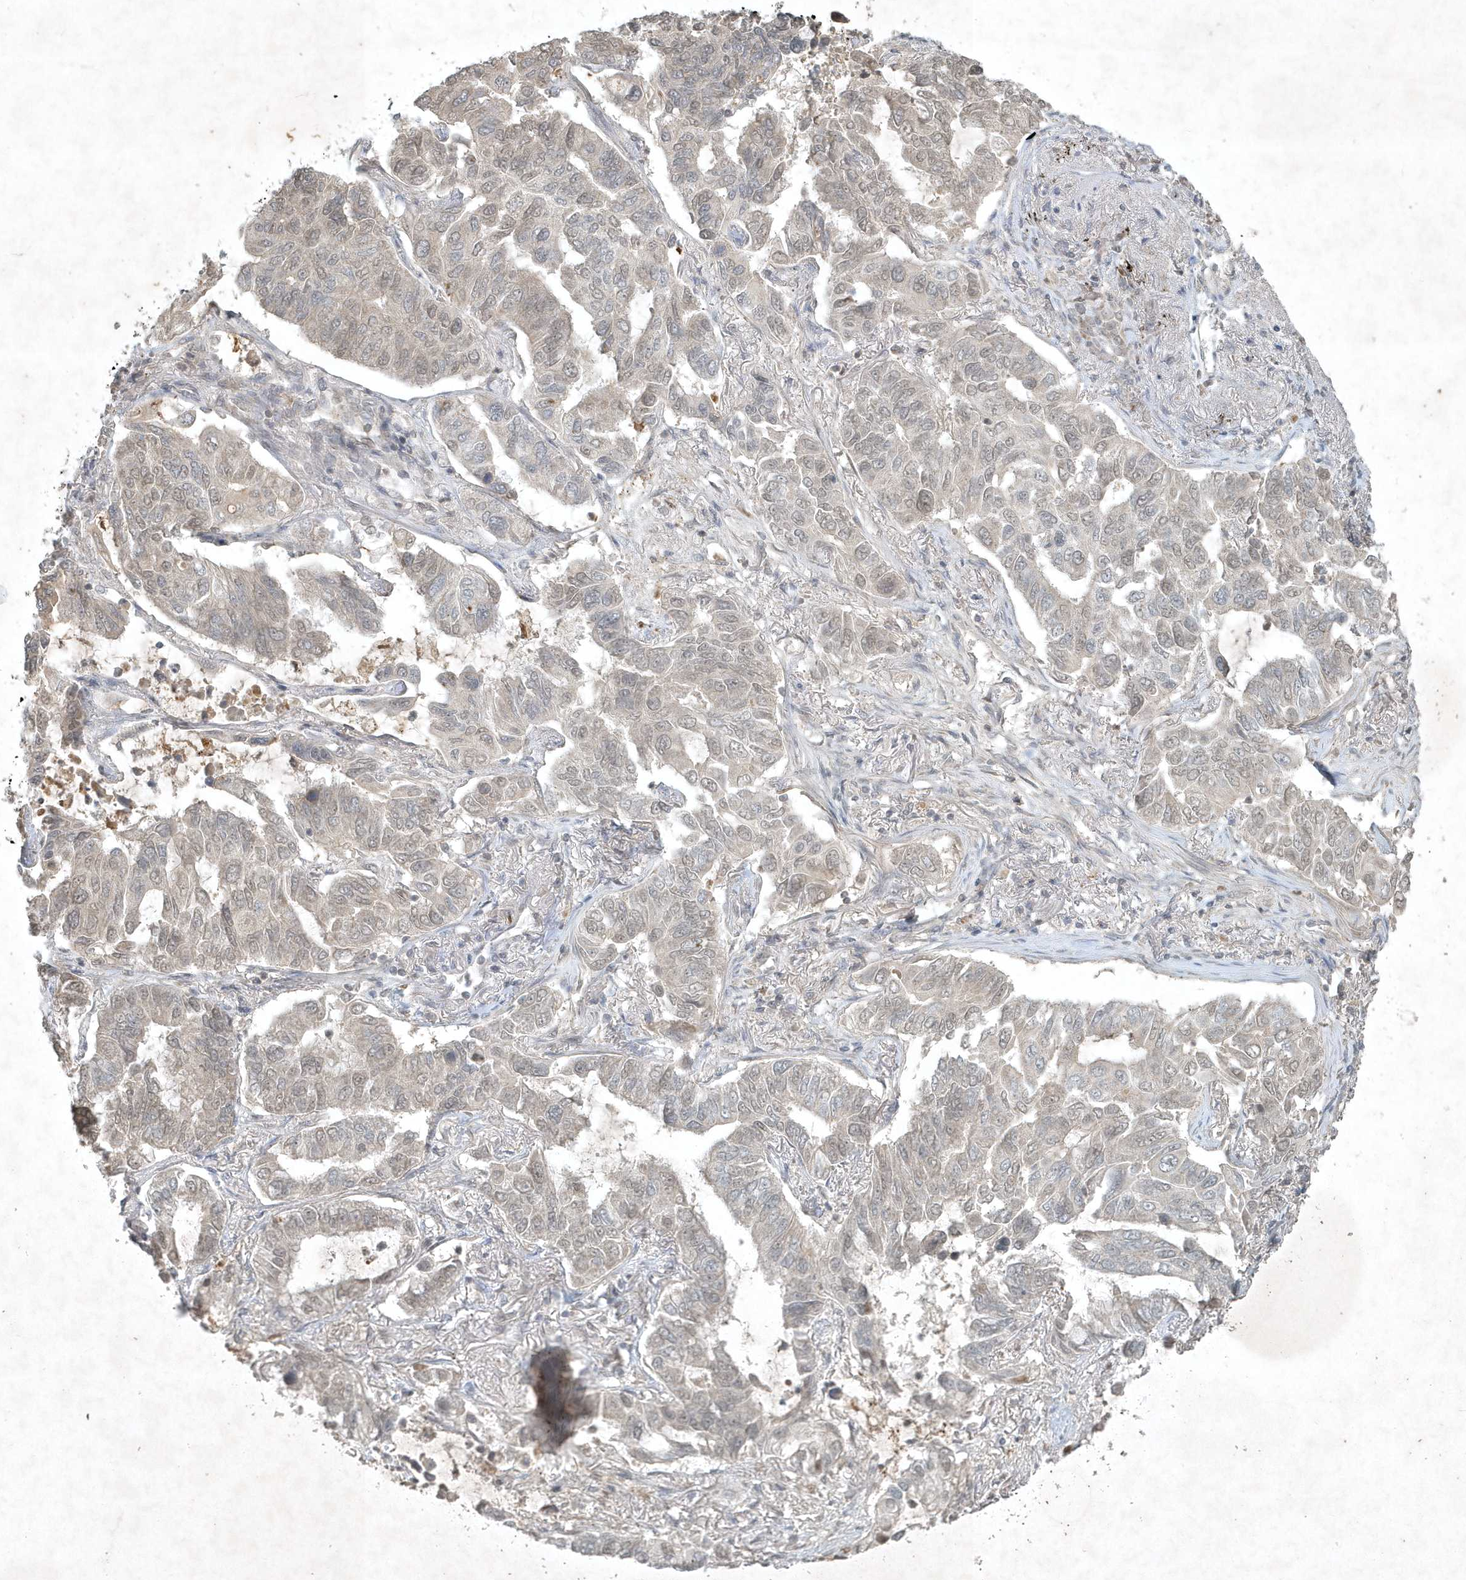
{"staining": {"intensity": "weak", "quantity": "<25%", "location": "nuclear"}, "tissue": "lung cancer", "cell_type": "Tumor cells", "image_type": "cancer", "snomed": [{"axis": "morphology", "description": "Adenocarcinoma, NOS"}, {"axis": "topography", "description": "Lung"}], "caption": "Immunohistochemical staining of human lung adenocarcinoma exhibits no significant positivity in tumor cells.", "gene": "TNFAIP6", "patient": {"sex": "male", "age": 64}}